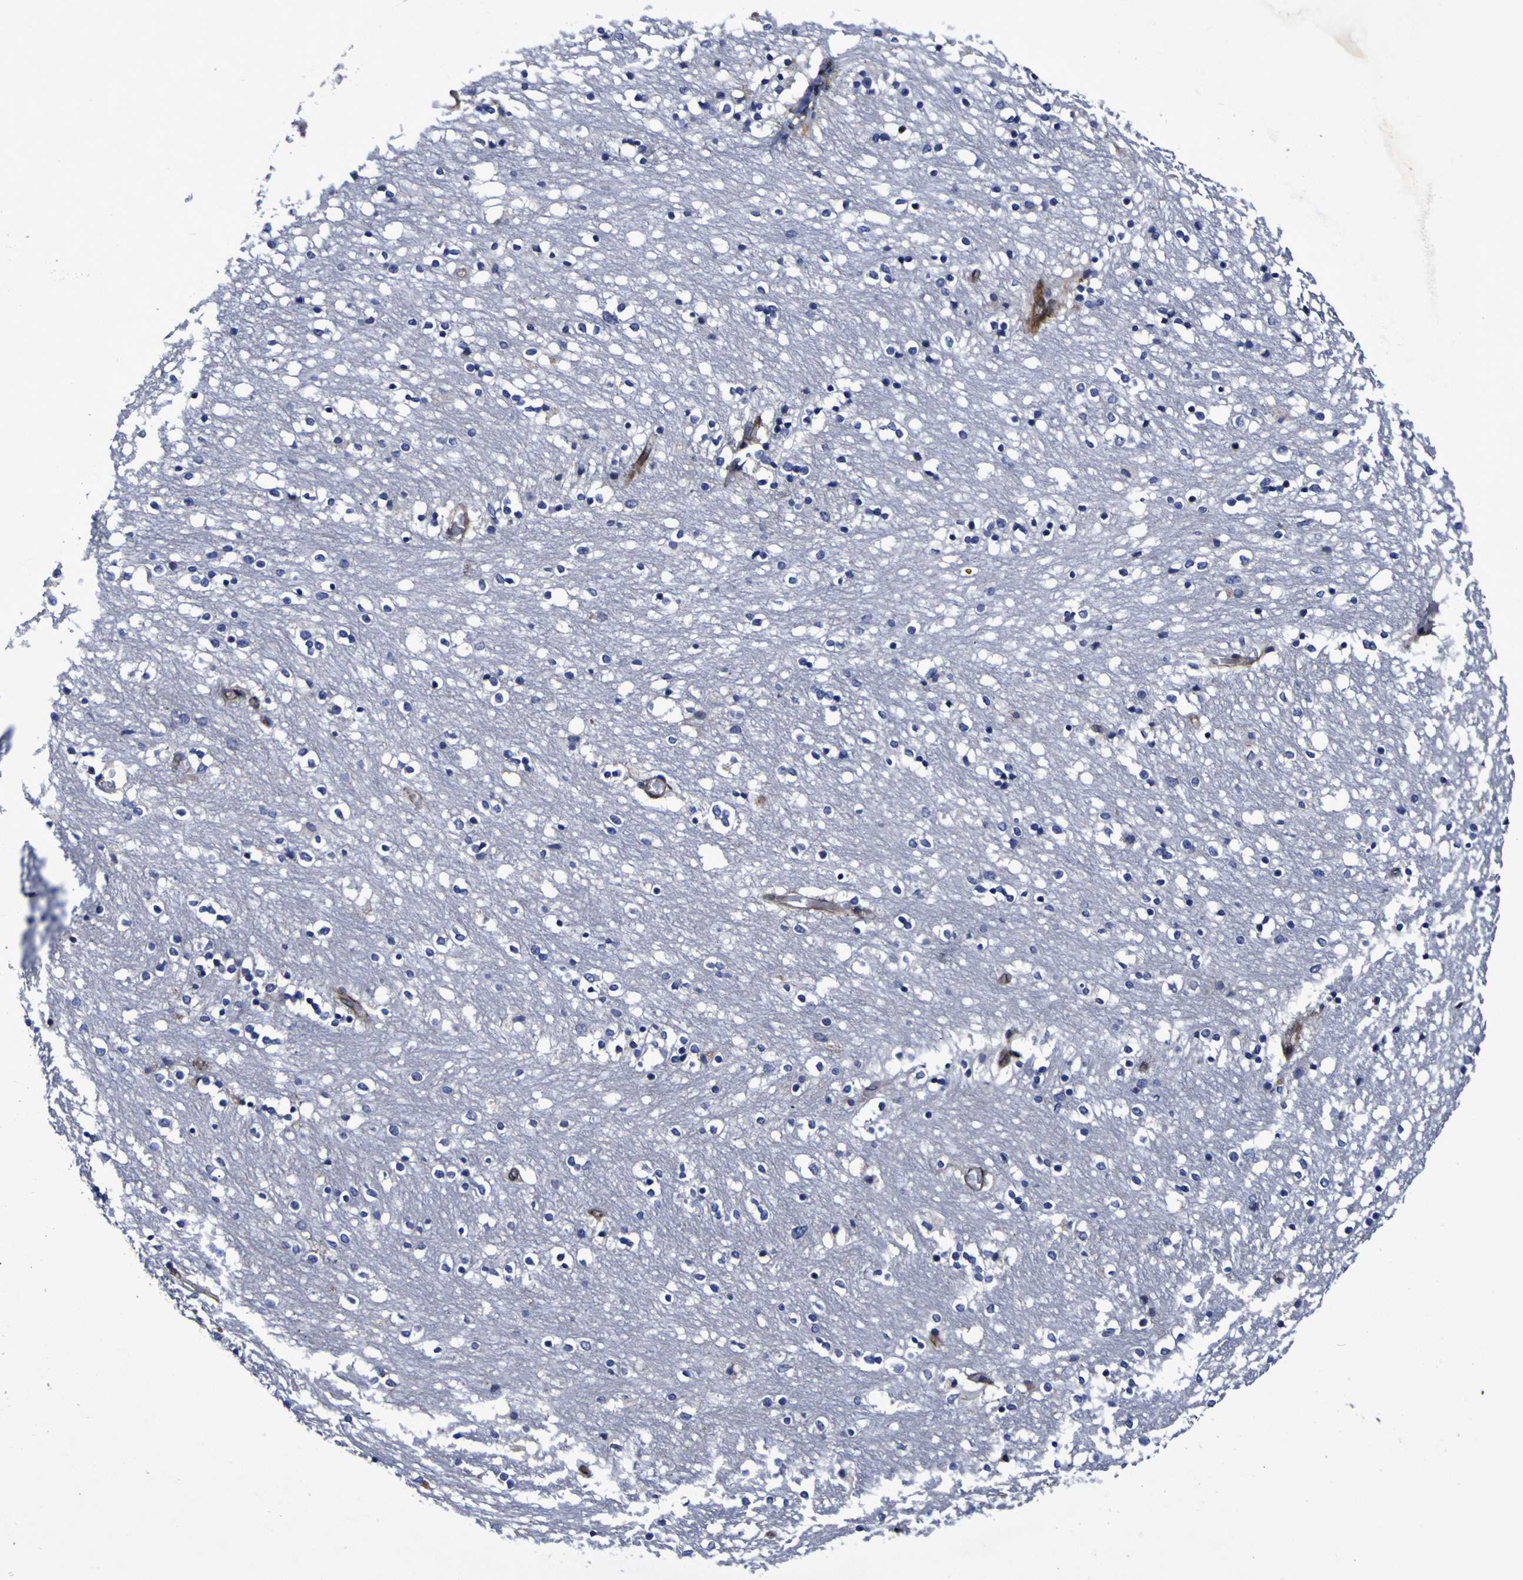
{"staining": {"intensity": "moderate", "quantity": "<25%", "location": "cytoplasmic/membranous,nuclear"}, "tissue": "caudate", "cell_type": "Glial cells", "image_type": "normal", "snomed": [{"axis": "morphology", "description": "Normal tissue, NOS"}, {"axis": "topography", "description": "Lateral ventricle wall"}], "caption": "This image exhibits benign caudate stained with immunohistochemistry to label a protein in brown. The cytoplasmic/membranous,nuclear of glial cells show moderate positivity for the protein. Nuclei are counter-stained blue.", "gene": "MGLL", "patient": {"sex": "female", "age": 54}}